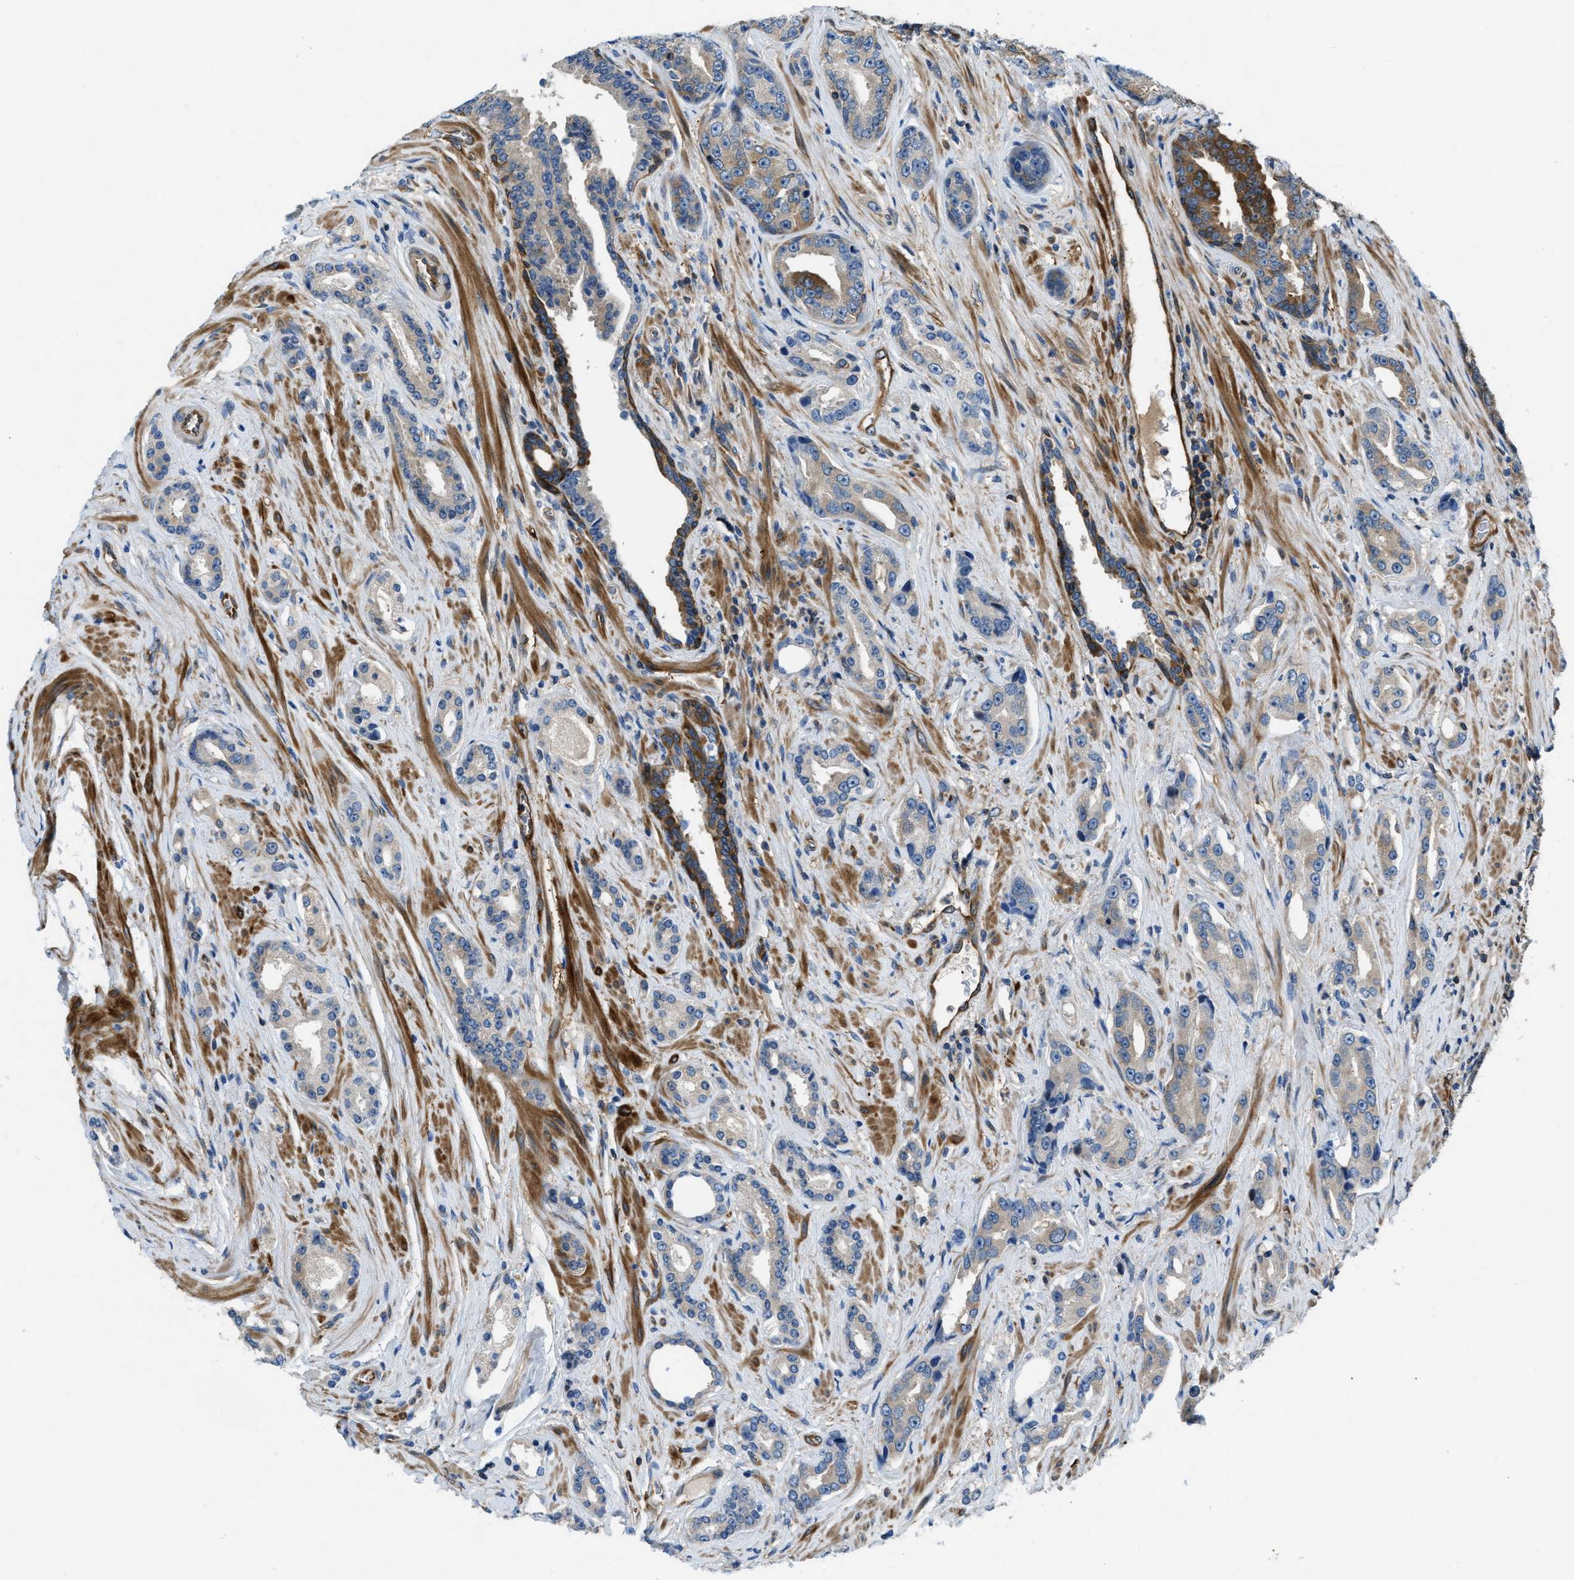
{"staining": {"intensity": "strong", "quantity": "<25%", "location": "cytoplasmic/membranous"}, "tissue": "prostate cancer", "cell_type": "Tumor cells", "image_type": "cancer", "snomed": [{"axis": "morphology", "description": "Adenocarcinoma, High grade"}, {"axis": "topography", "description": "Prostate"}], "caption": "Immunohistochemical staining of prostate cancer shows medium levels of strong cytoplasmic/membranous protein expression in about <25% of tumor cells. (DAB IHC with brightfield microscopy, high magnification).", "gene": "PFKP", "patient": {"sex": "male", "age": 71}}